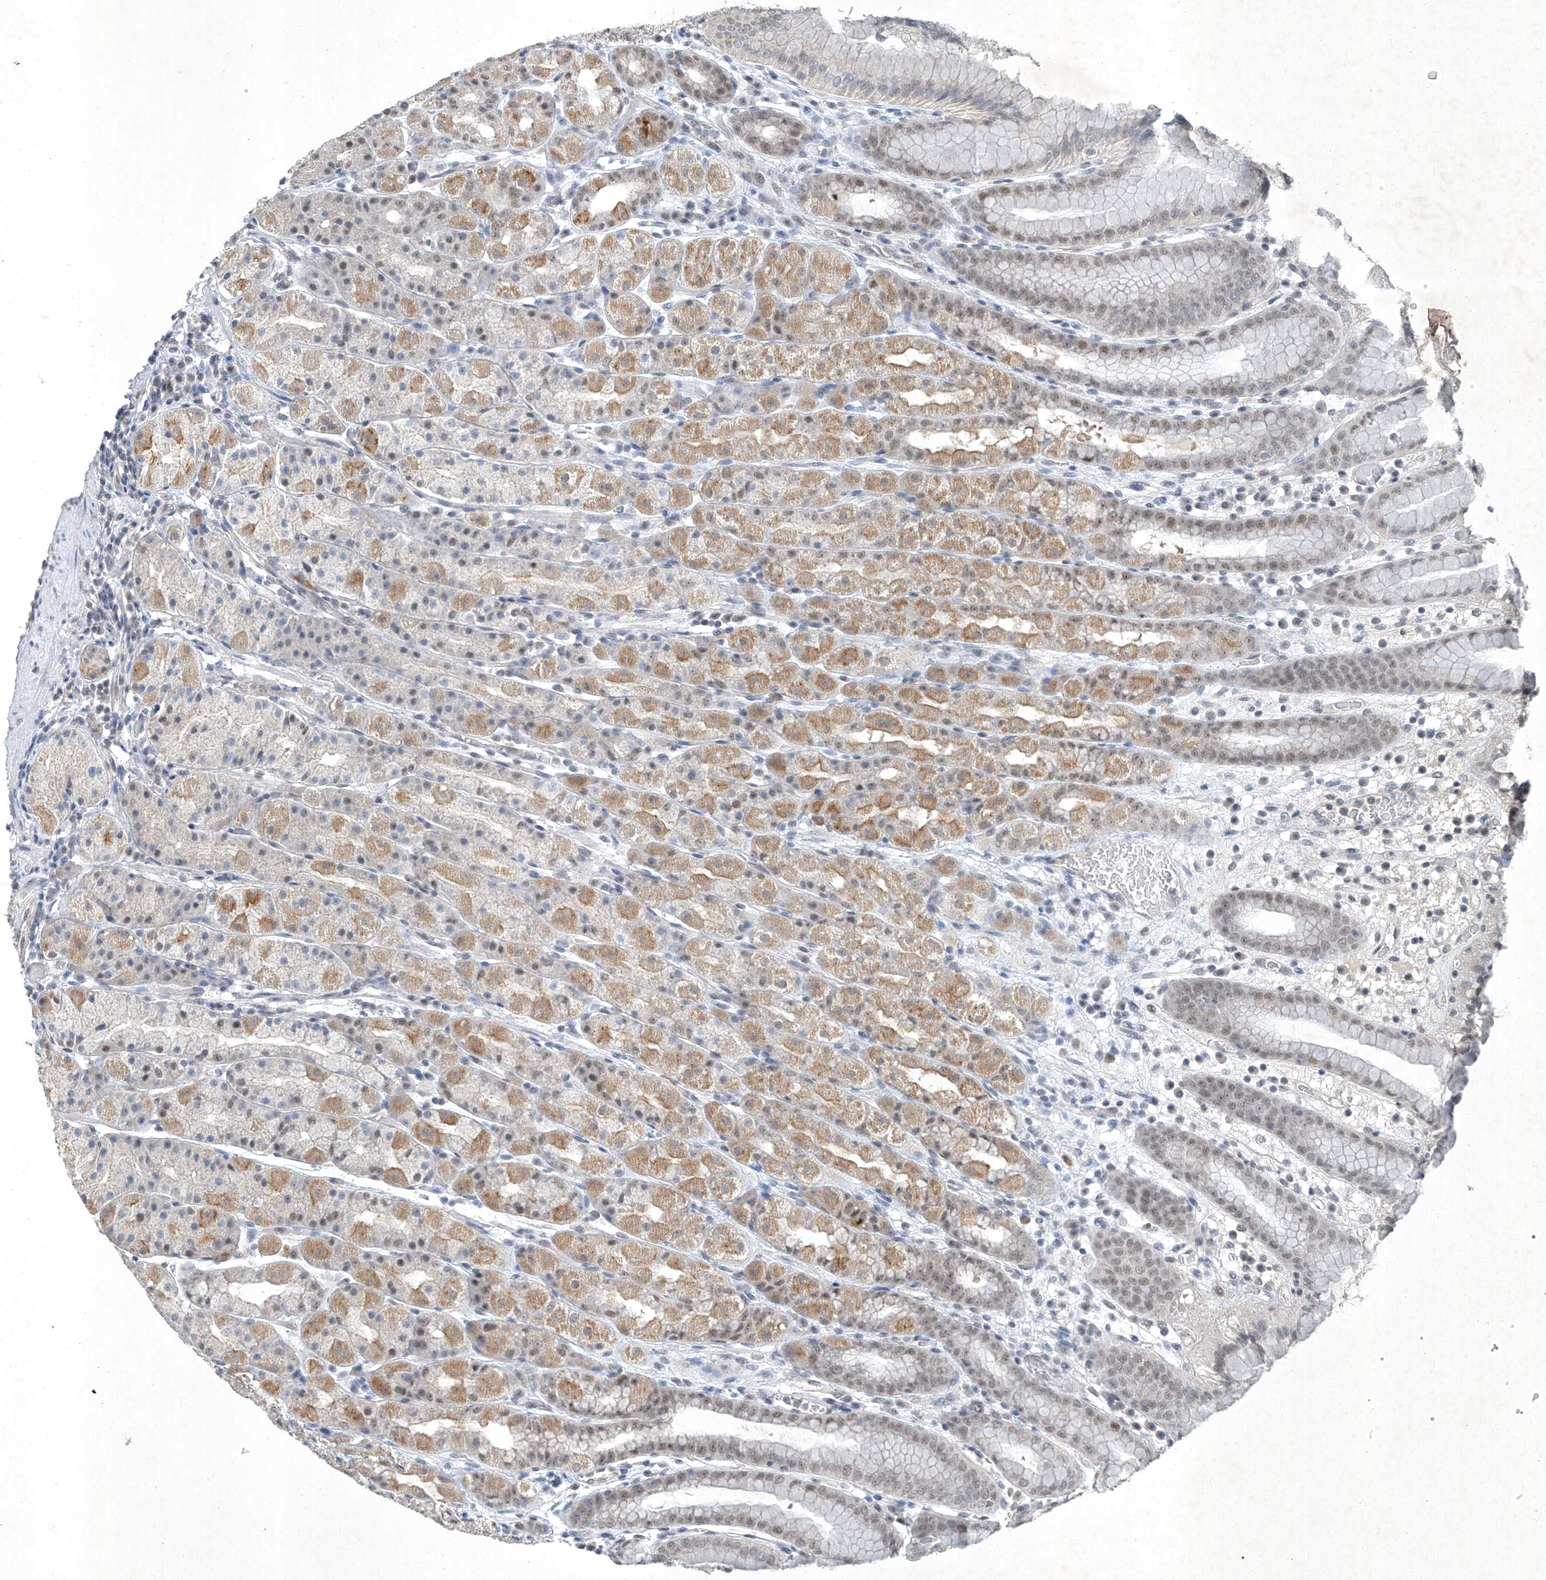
{"staining": {"intensity": "moderate", "quantity": "25%-75%", "location": "cytoplasmic/membranous"}, "tissue": "stomach", "cell_type": "Glandular cells", "image_type": "normal", "snomed": [{"axis": "morphology", "description": "Normal tissue, NOS"}, {"axis": "topography", "description": "Stomach, upper"}], "caption": "Immunohistochemistry micrograph of benign stomach: human stomach stained using IHC displays medium levels of moderate protein expression localized specifically in the cytoplasmic/membranous of glandular cells, appearing as a cytoplasmic/membranous brown color.", "gene": "TAF8", "patient": {"sex": "male", "age": 68}}